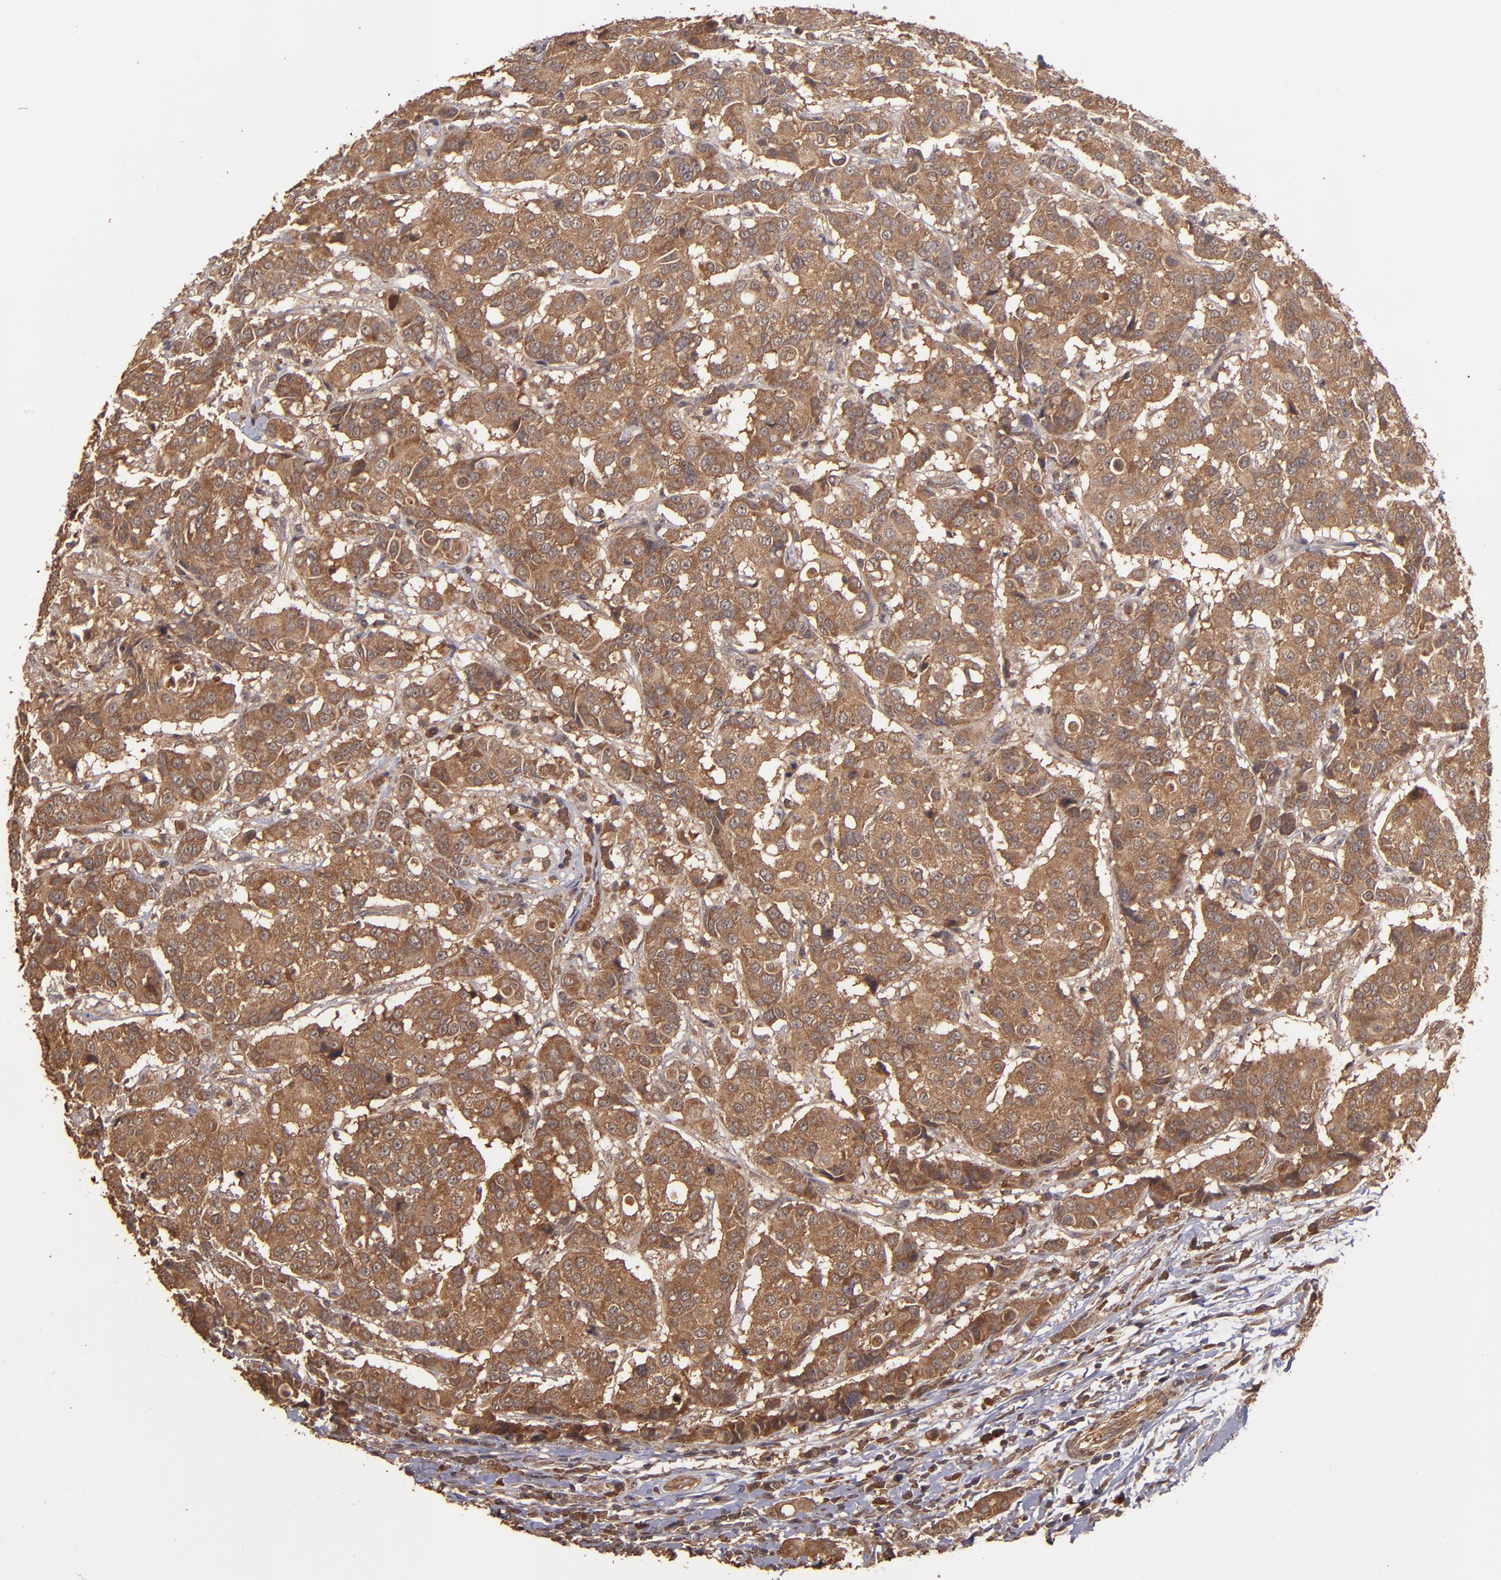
{"staining": {"intensity": "strong", "quantity": ">75%", "location": "cytoplasmic/membranous"}, "tissue": "breast cancer", "cell_type": "Tumor cells", "image_type": "cancer", "snomed": [{"axis": "morphology", "description": "Duct carcinoma"}, {"axis": "topography", "description": "Breast"}], "caption": "This image shows IHC staining of breast cancer, with high strong cytoplasmic/membranous expression in about >75% of tumor cells.", "gene": "TXNDC16", "patient": {"sex": "female", "age": 27}}